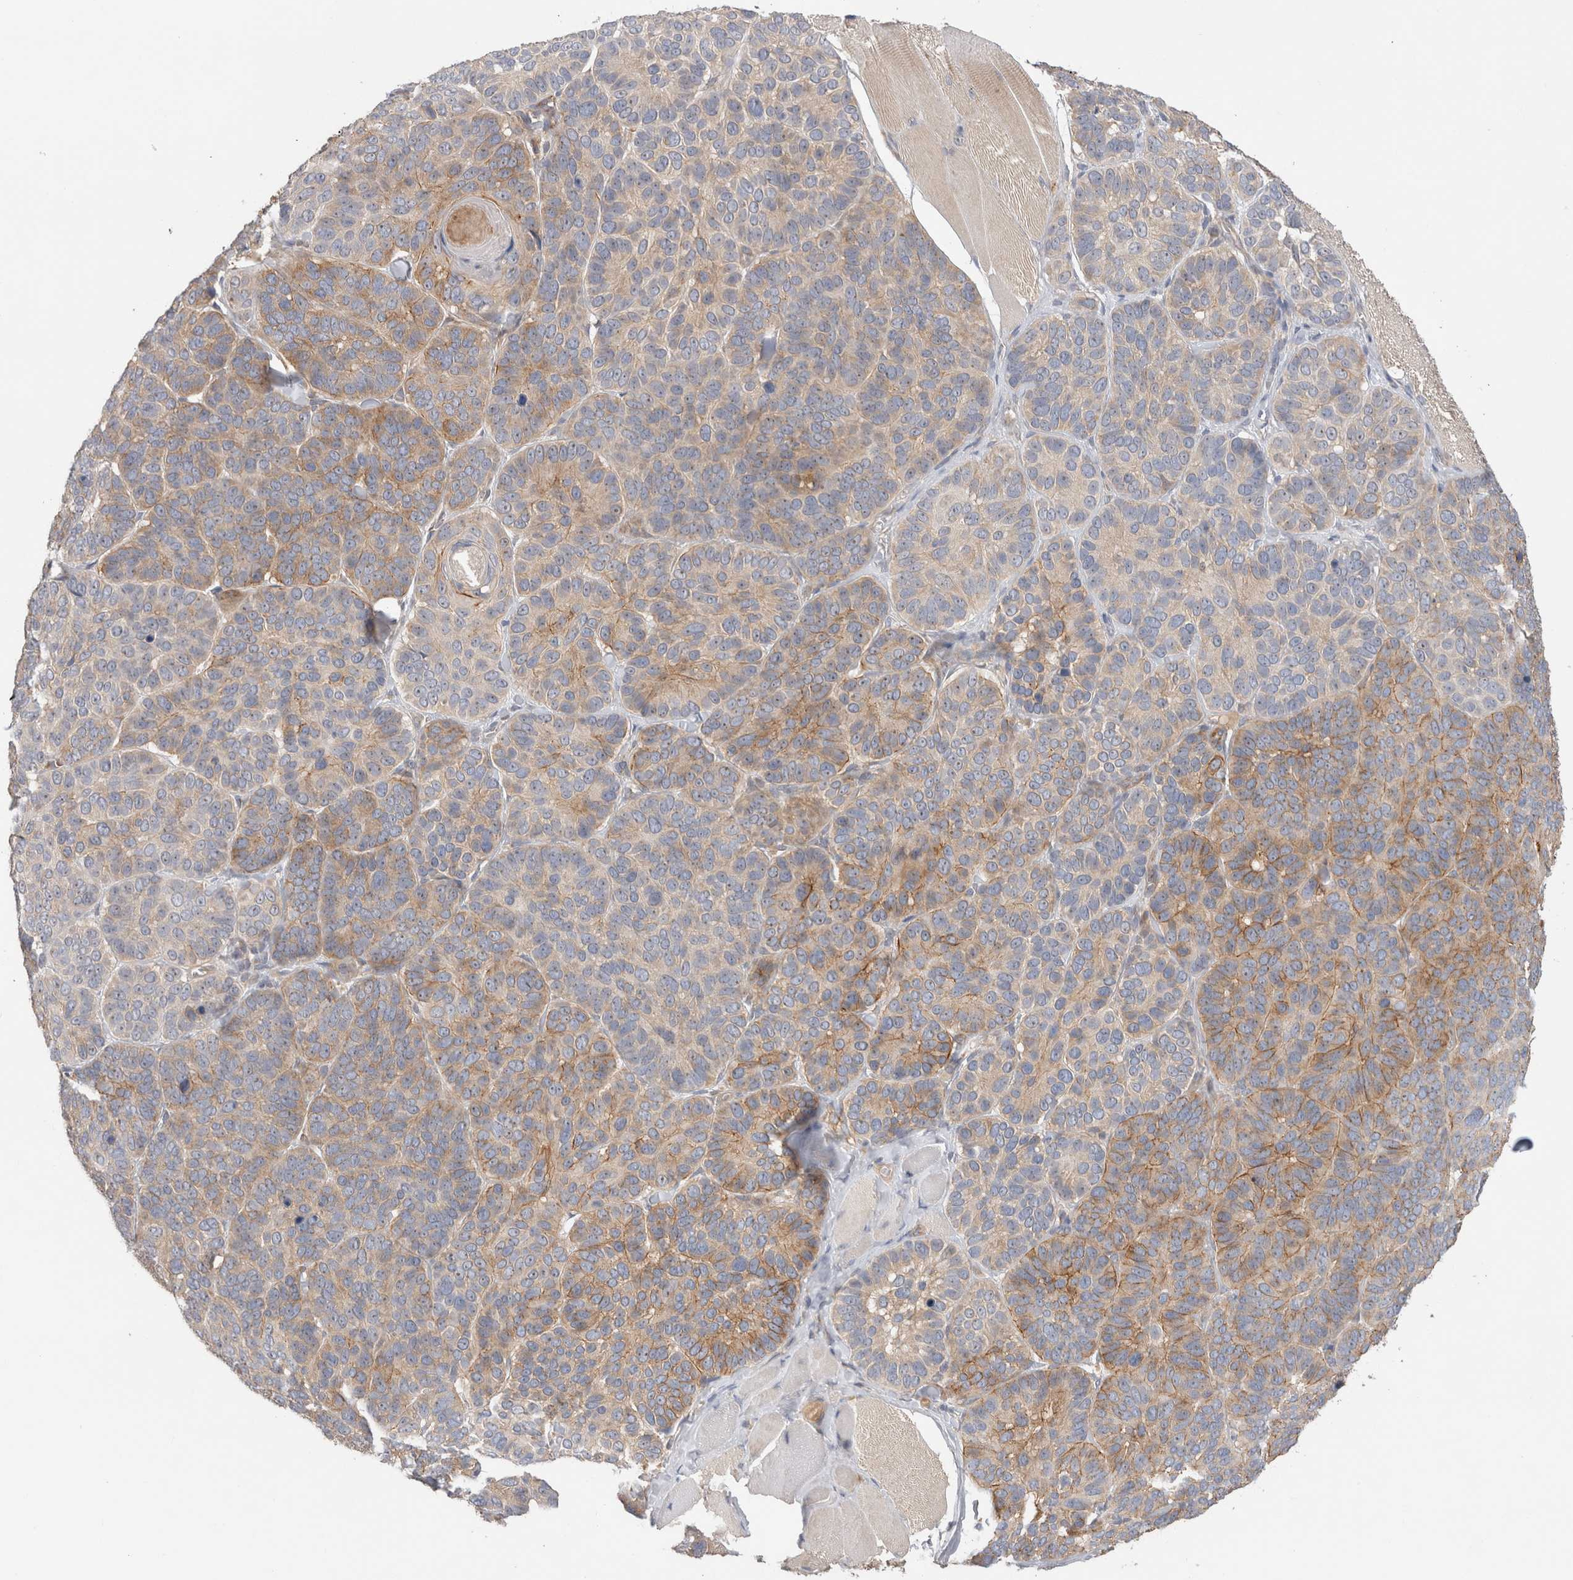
{"staining": {"intensity": "moderate", "quantity": "25%-75%", "location": "cytoplasmic/membranous"}, "tissue": "skin cancer", "cell_type": "Tumor cells", "image_type": "cancer", "snomed": [{"axis": "morphology", "description": "Basal cell carcinoma"}, {"axis": "topography", "description": "Skin"}], "caption": "Human basal cell carcinoma (skin) stained with a brown dye displays moderate cytoplasmic/membranous positive staining in about 25%-75% of tumor cells.", "gene": "SGK3", "patient": {"sex": "male", "age": 62}}